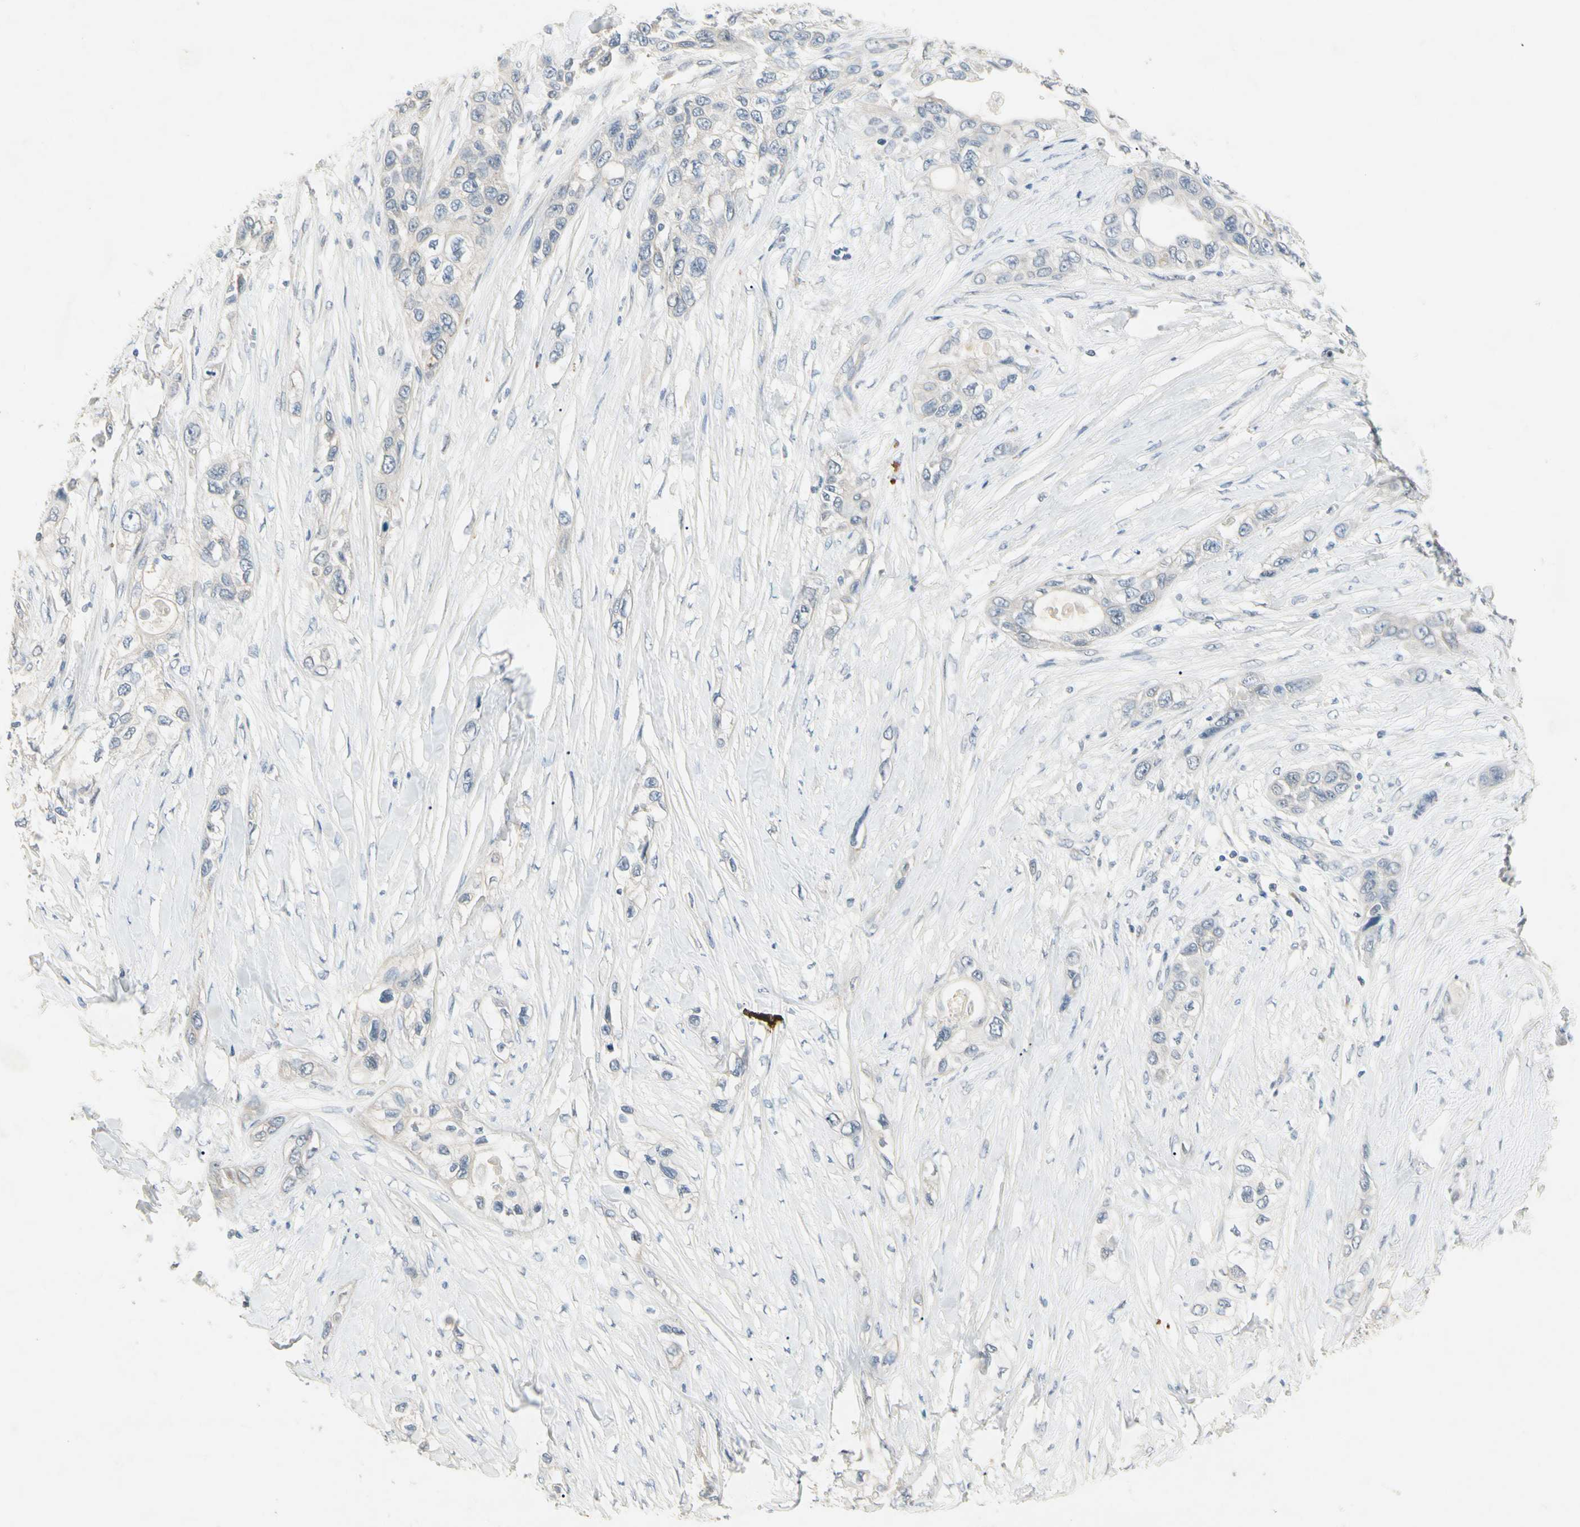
{"staining": {"intensity": "negative", "quantity": "none", "location": "none"}, "tissue": "pancreatic cancer", "cell_type": "Tumor cells", "image_type": "cancer", "snomed": [{"axis": "morphology", "description": "Adenocarcinoma, NOS"}, {"axis": "topography", "description": "Pancreas"}], "caption": "Tumor cells show no significant positivity in pancreatic adenocarcinoma.", "gene": "PRSS21", "patient": {"sex": "female", "age": 70}}